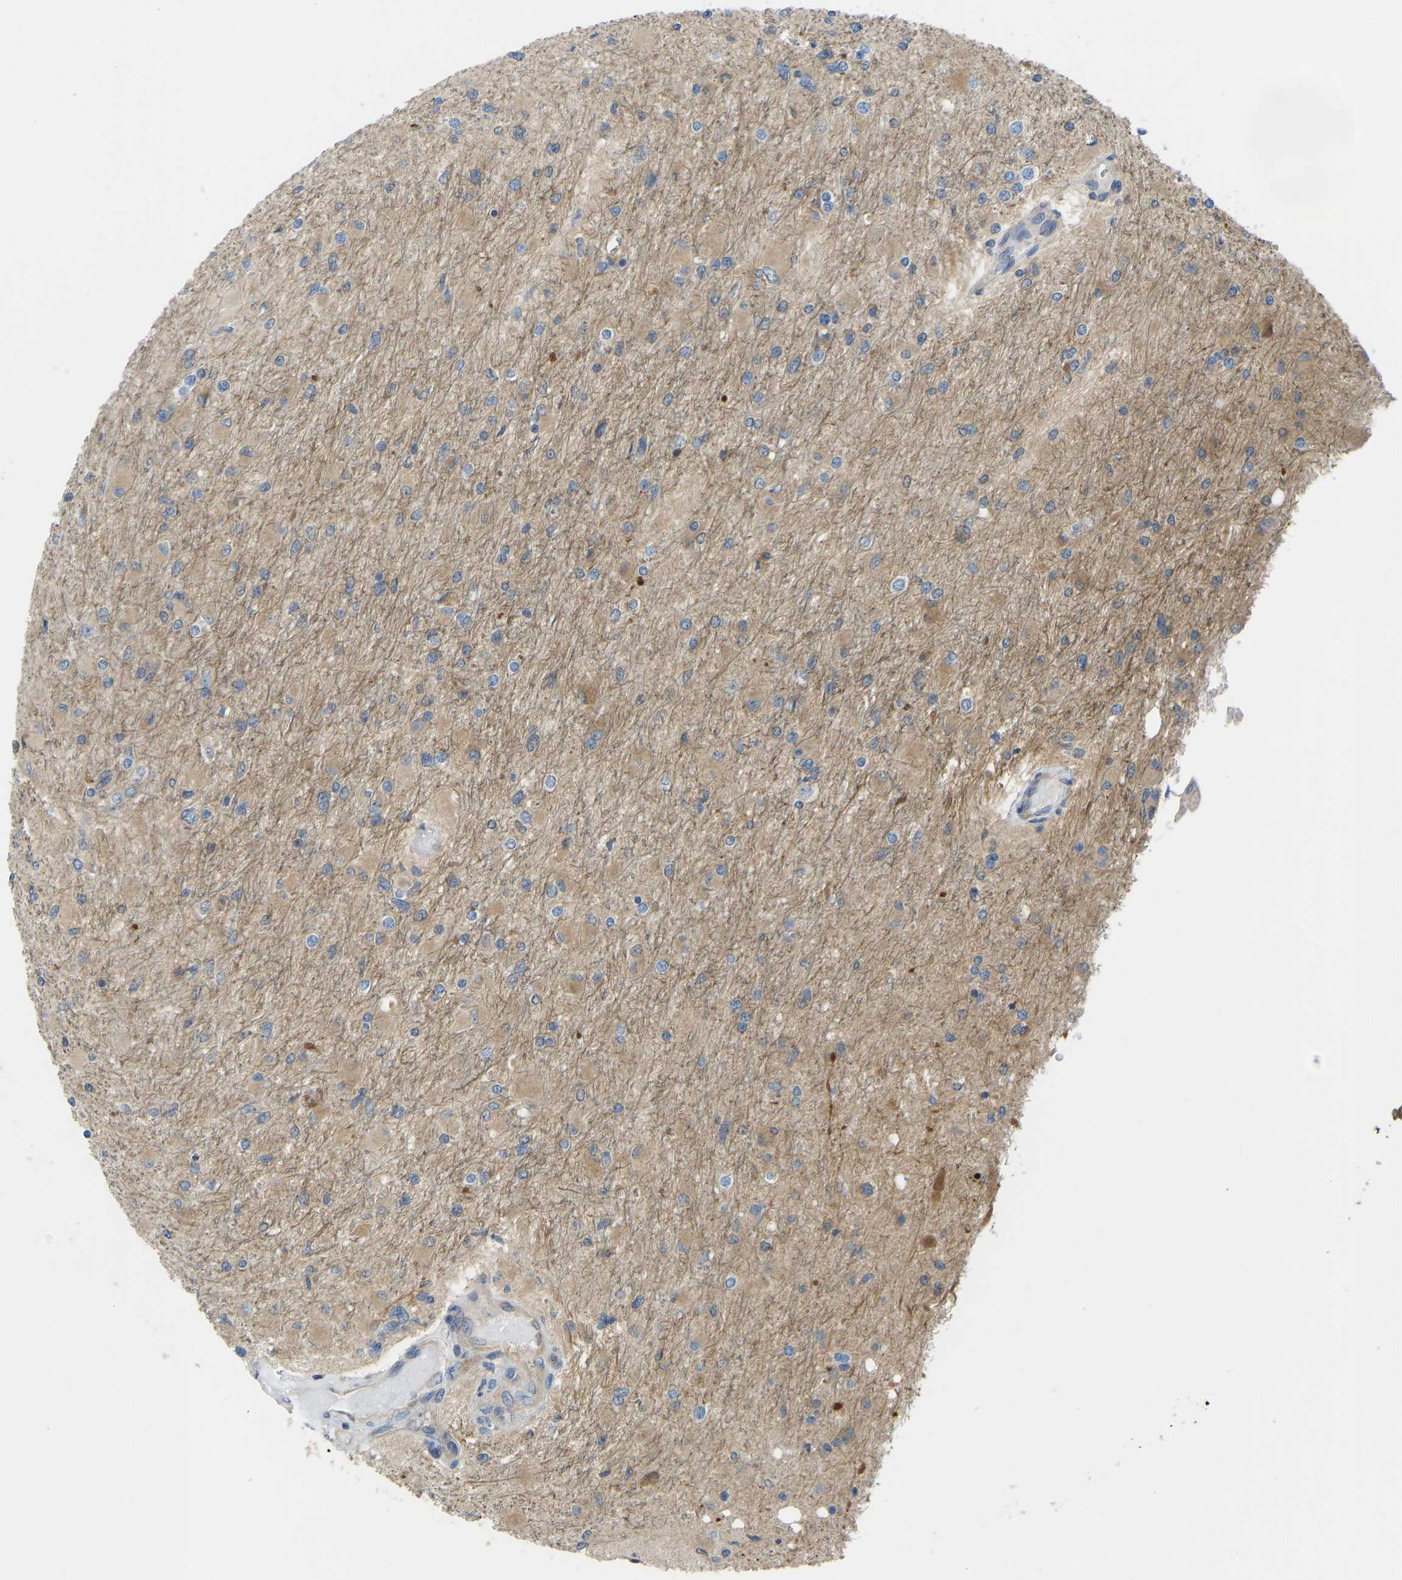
{"staining": {"intensity": "strong", "quantity": "<25%", "location": "cytoplasmic/membranous"}, "tissue": "glioma", "cell_type": "Tumor cells", "image_type": "cancer", "snomed": [{"axis": "morphology", "description": "Glioma, malignant, High grade"}, {"axis": "topography", "description": "Cerebral cortex"}], "caption": "IHC (DAB (3,3'-diaminobenzidine)) staining of glioma reveals strong cytoplasmic/membranous protein expression in about <25% of tumor cells.", "gene": "PPP3CA", "patient": {"sex": "female", "age": 36}}